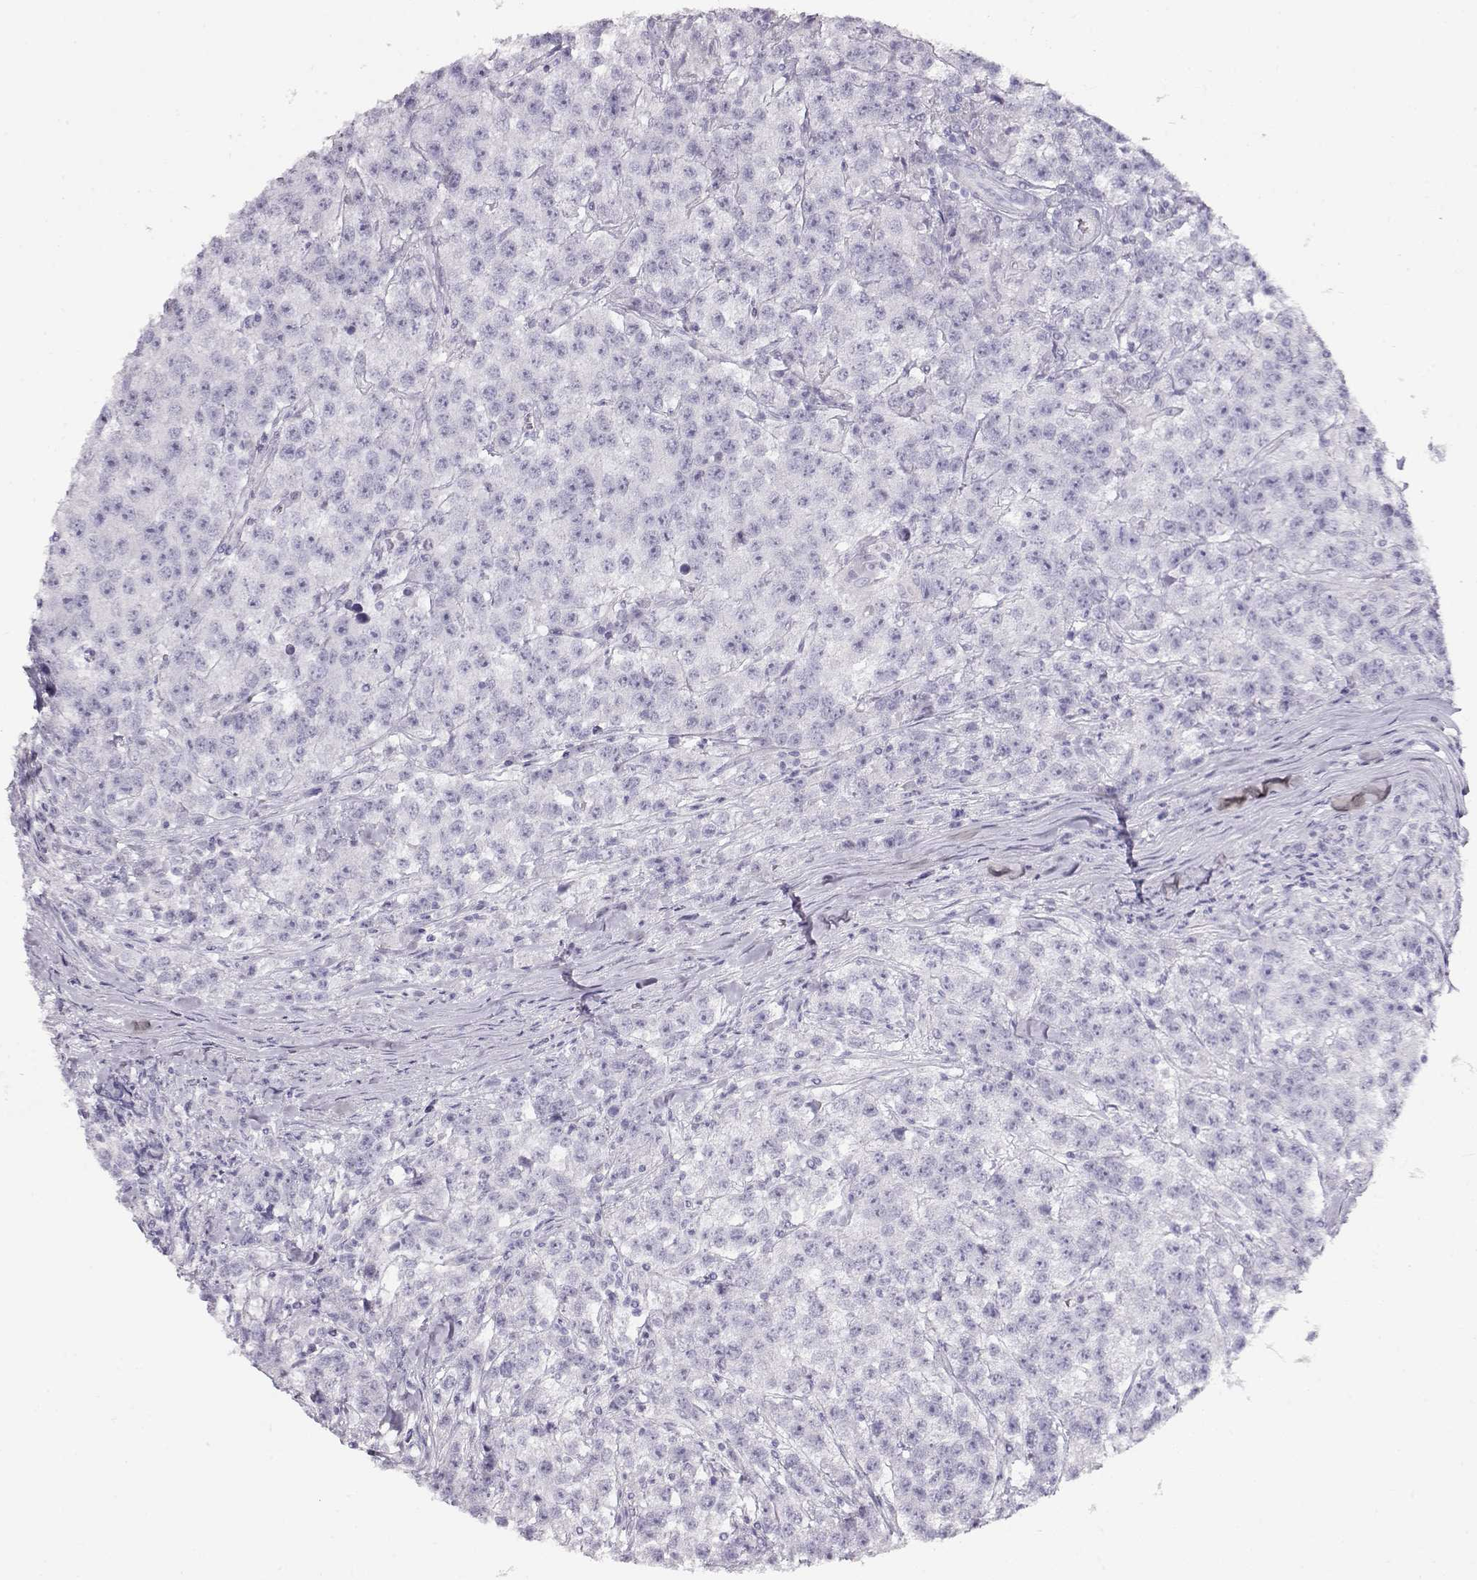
{"staining": {"intensity": "negative", "quantity": "none", "location": "none"}, "tissue": "testis cancer", "cell_type": "Tumor cells", "image_type": "cancer", "snomed": [{"axis": "morphology", "description": "Seminoma, NOS"}, {"axis": "topography", "description": "Testis"}], "caption": "High power microscopy photomicrograph of an immunohistochemistry photomicrograph of testis seminoma, revealing no significant staining in tumor cells.", "gene": "ACTN2", "patient": {"sex": "male", "age": 59}}